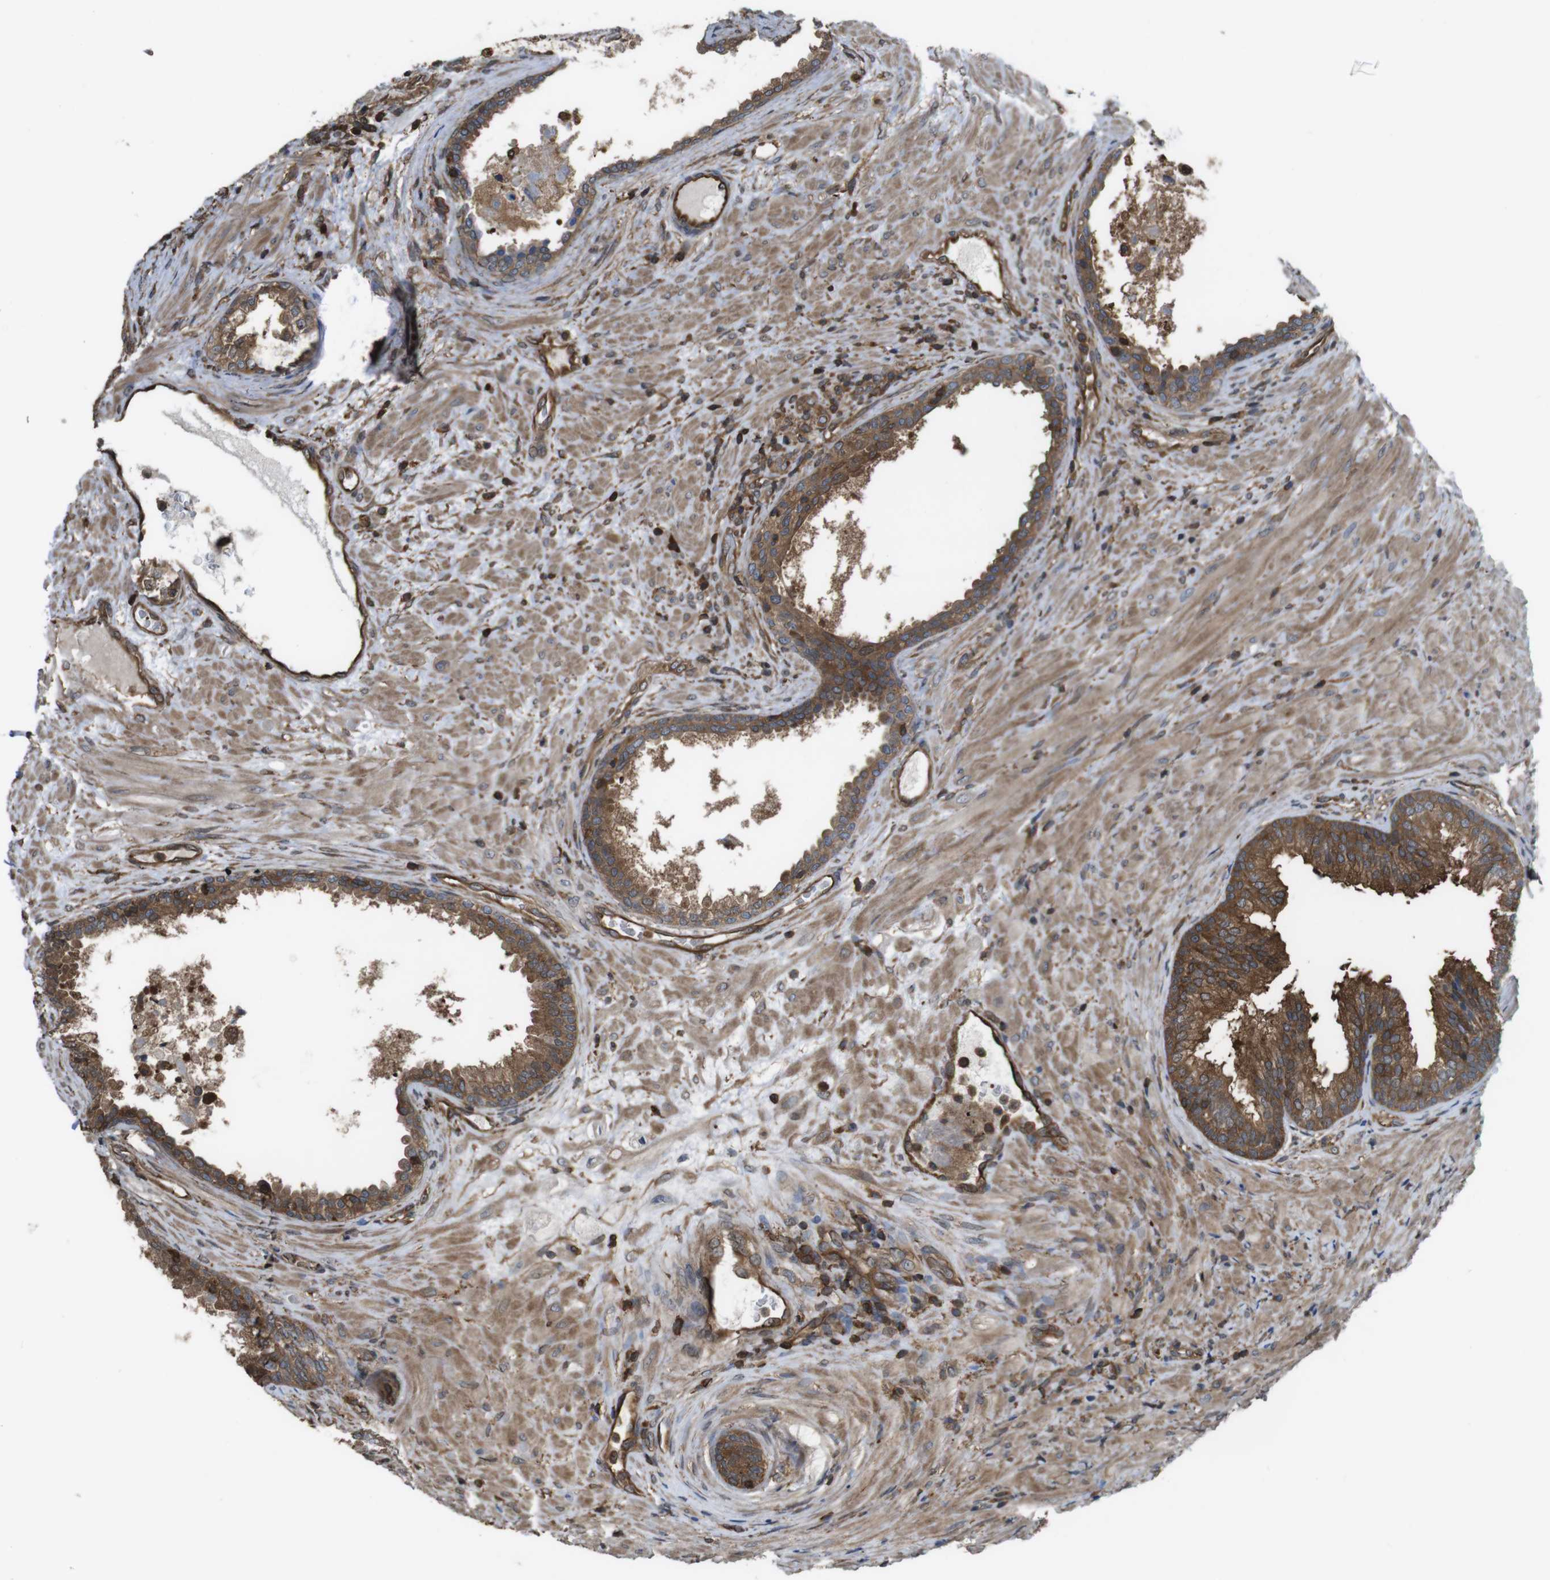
{"staining": {"intensity": "moderate", "quantity": ">75%", "location": "cytoplasmic/membranous,nuclear"}, "tissue": "prostate", "cell_type": "Glandular cells", "image_type": "normal", "snomed": [{"axis": "morphology", "description": "Normal tissue, NOS"}, {"axis": "topography", "description": "Prostate"}], "caption": "Approximately >75% of glandular cells in benign human prostate exhibit moderate cytoplasmic/membranous,nuclear protein expression as visualized by brown immunohistochemical staining.", "gene": "ARHGDIA", "patient": {"sex": "male", "age": 76}}